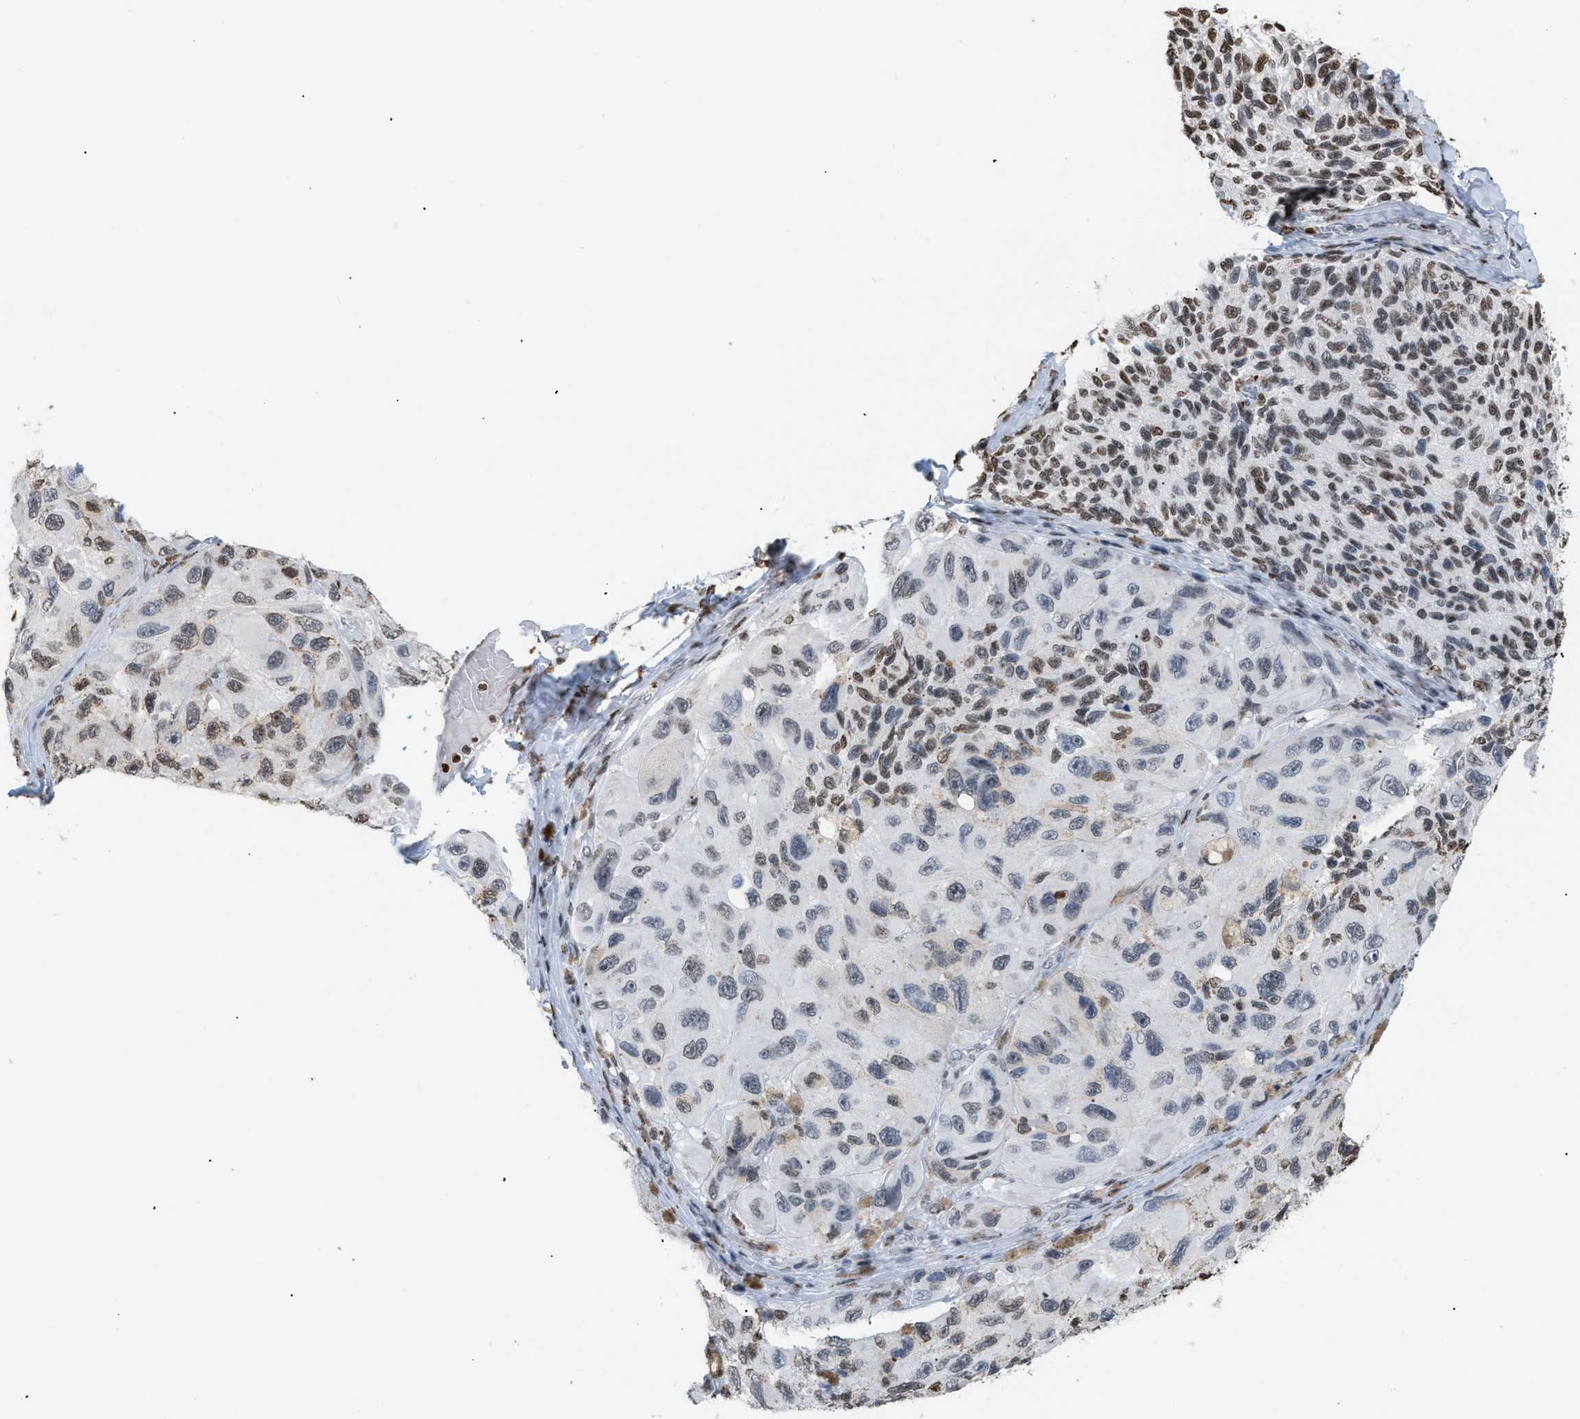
{"staining": {"intensity": "weak", "quantity": "25%-75%", "location": "nuclear"}, "tissue": "melanoma", "cell_type": "Tumor cells", "image_type": "cancer", "snomed": [{"axis": "morphology", "description": "Malignant melanoma, NOS"}, {"axis": "topography", "description": "Skin"}], "caption": "A histopathology image of malignant melanoma stained for a protein shows weak nuclear brown staining in tumor cells.", "gene": "HMGN2", "patient": {"sex": "female", "age": 73}}